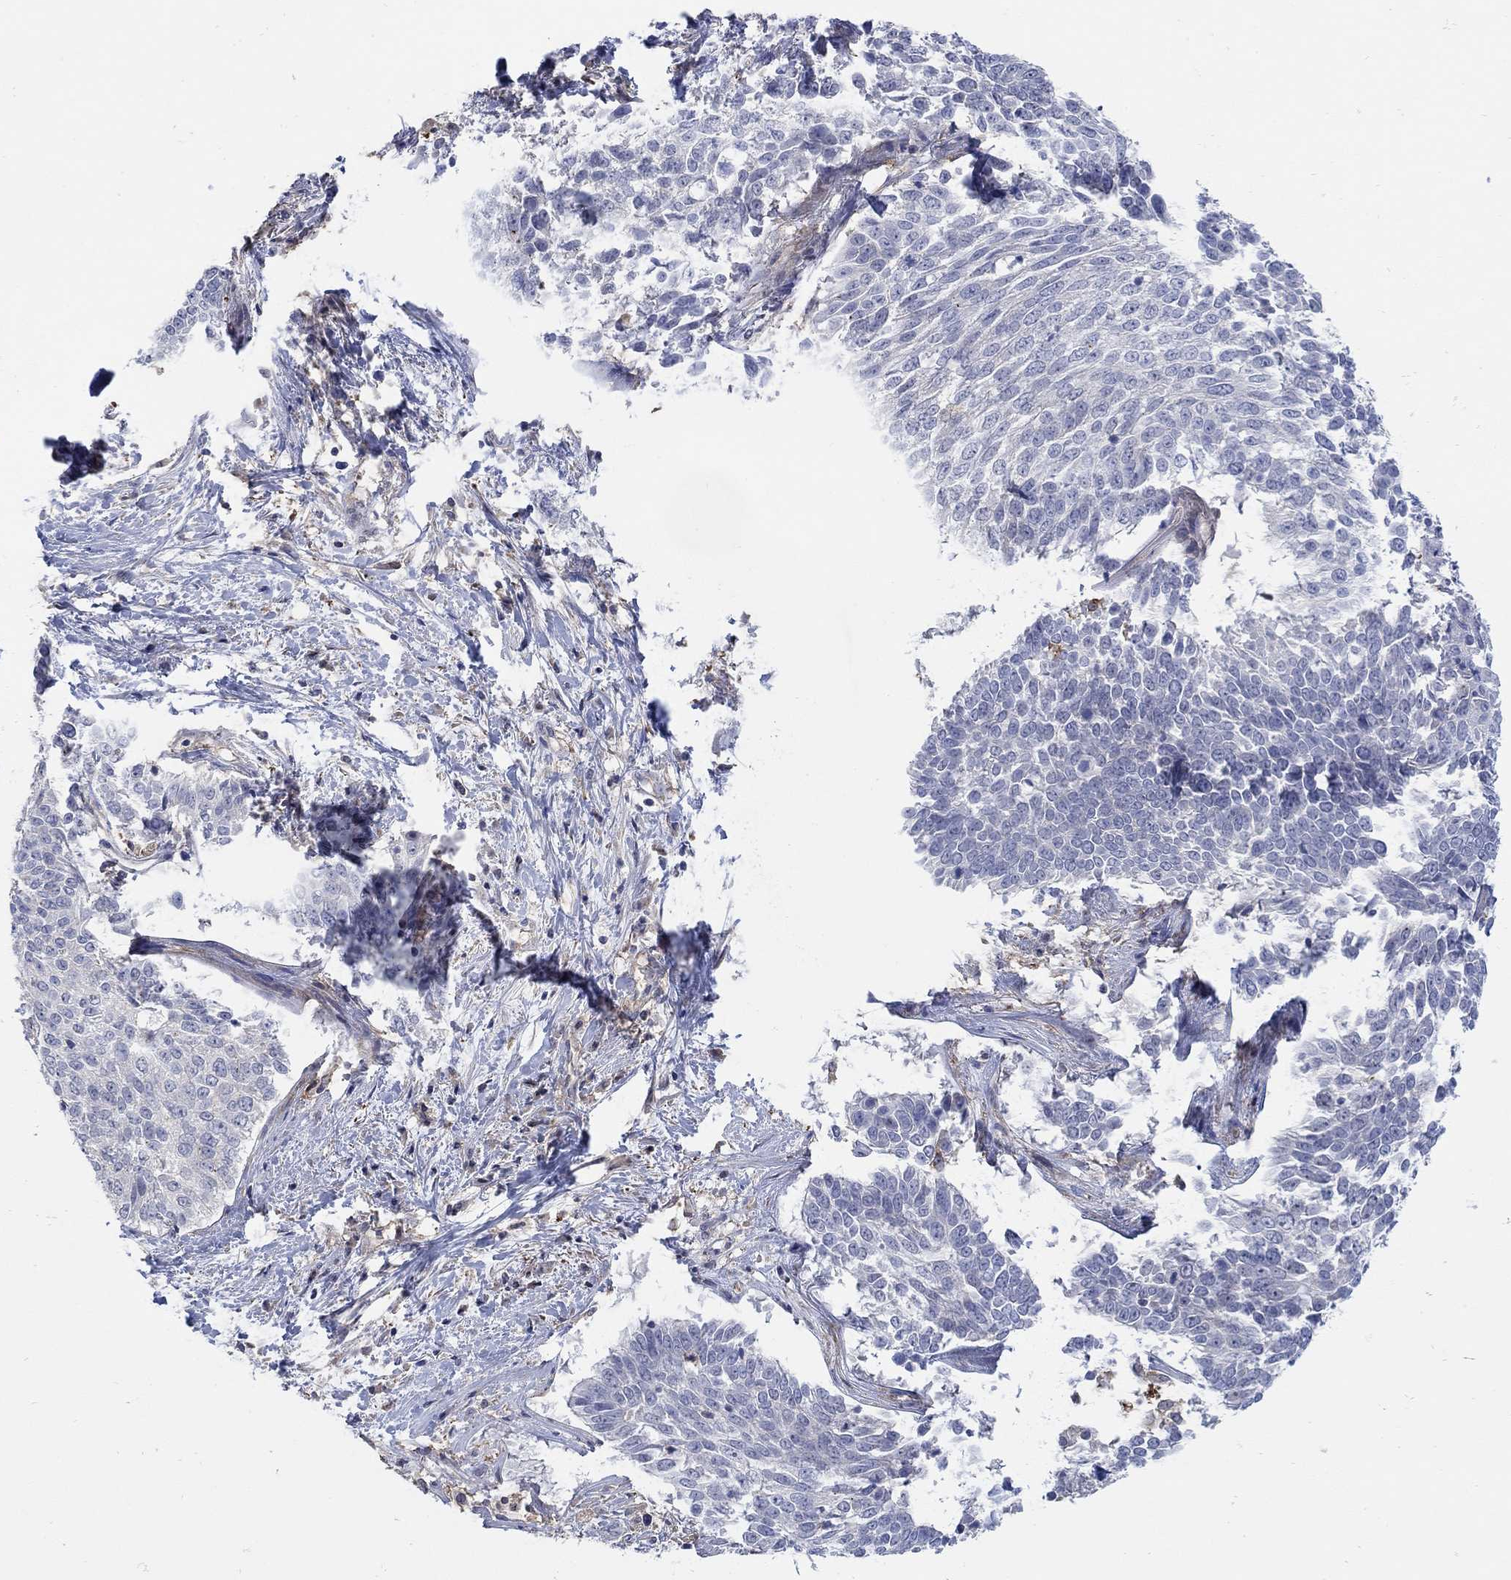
{"staining": {"intensity": "negative", "quantity": "none", "location": "none"}, "tissue": "lung cancer", "cell_type": "Tumor cells", "image_type": "cancer", "snomed": [{"axis": "morphology", "description": "Squamous cell carcinoma, NOS"}, {"axis": "topography", "description": "Lung"}], "caption": "Tumor cells are negative for protein expression in human squamous cell carcinoma (lung).", "gene": "TEKT3", "patient": {"sex": "male", "age": 64}}